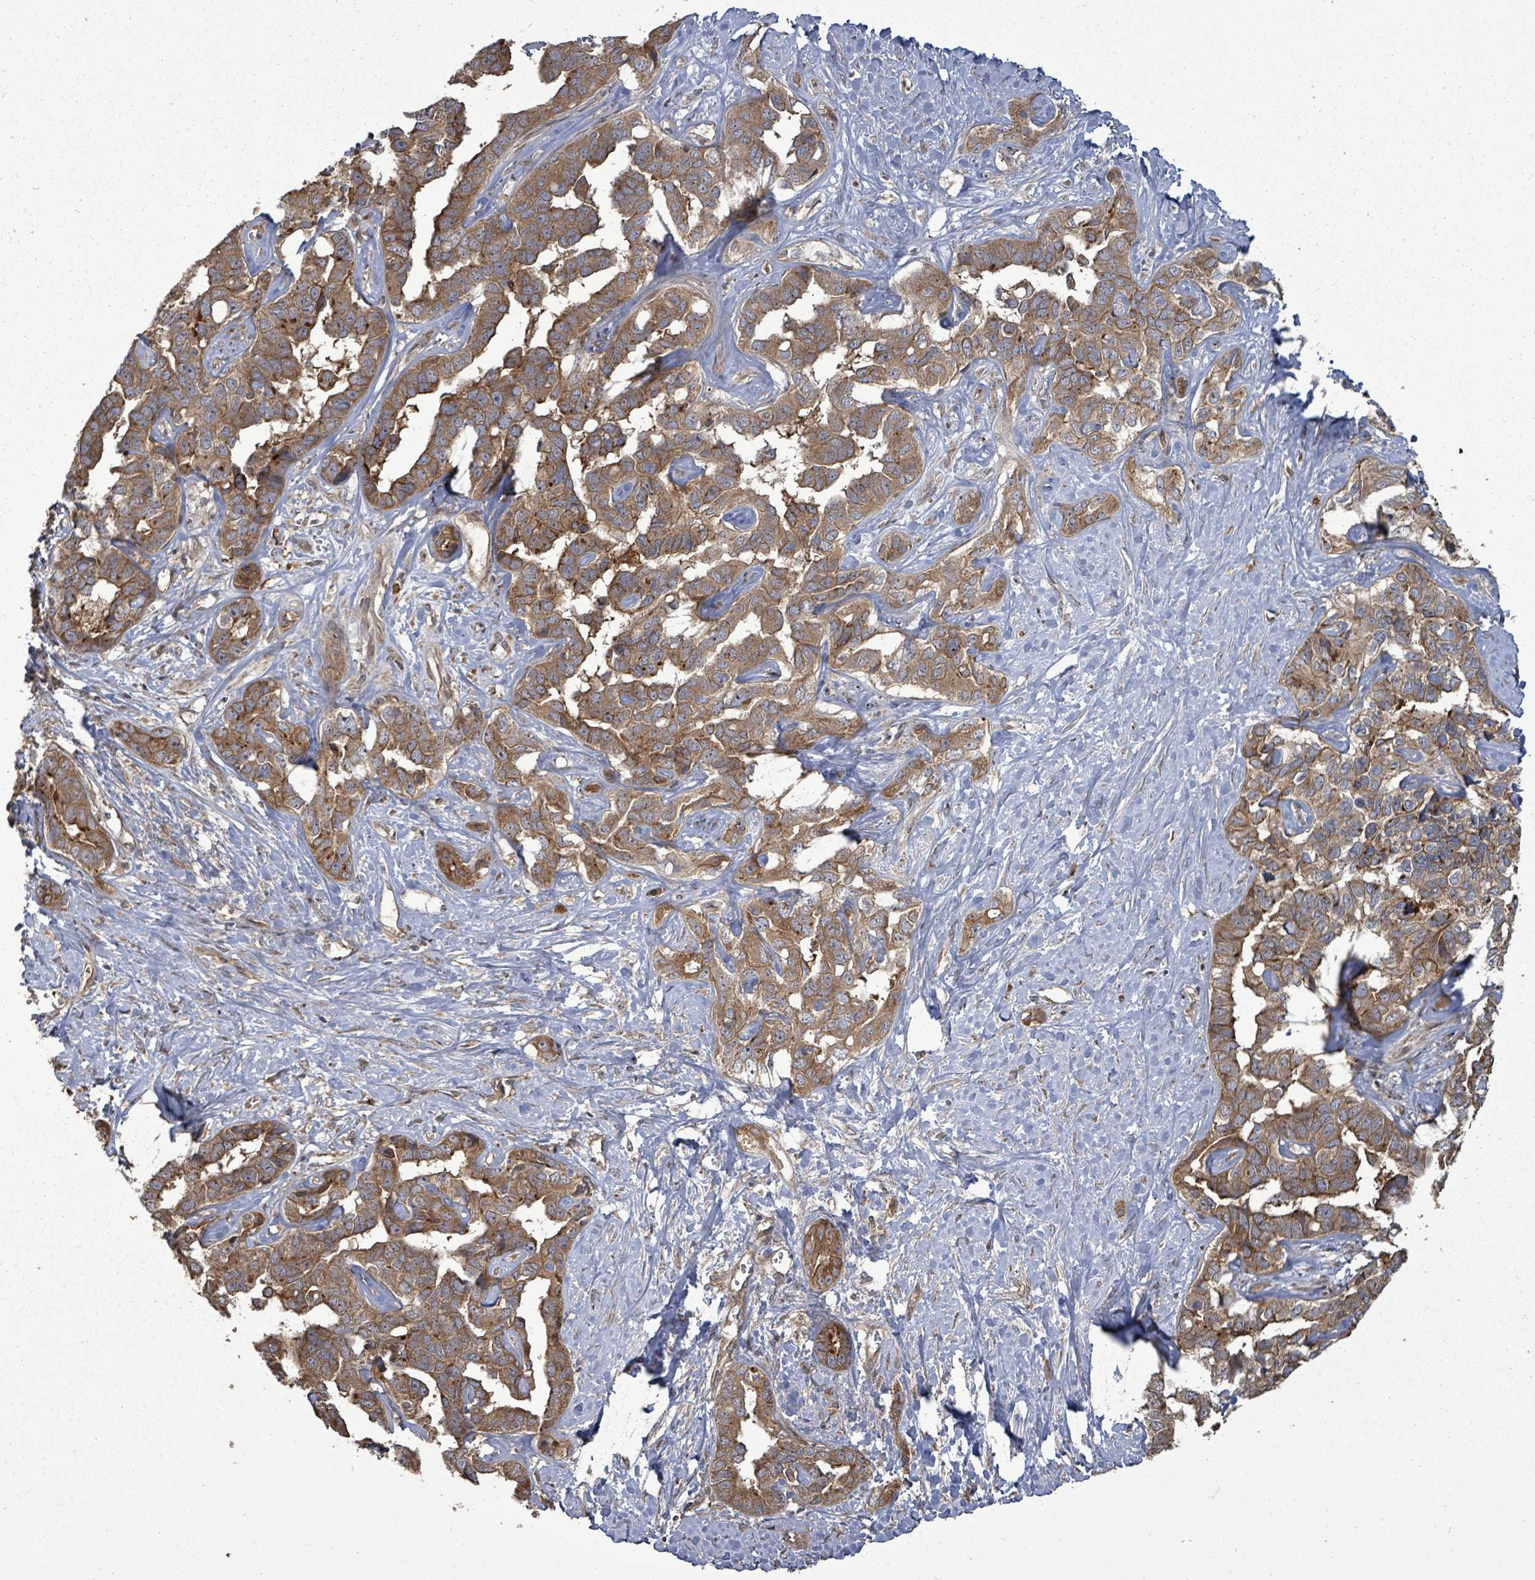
{"staining": {"intensity": "moderate", "quantity": ">75%", "location": "cytoplasmic/membranous"}, "tissue": "liver cancer", "cell_type": "Tumor cells", "image_type": "cancer", "snomed": [{"axis": "morphology", "description": "Cholangiocarcinoma"}, {"axis": "topography", "description": "Liver"}], "caption": "A brown stain labels moderate cytoplasmic/membranous expression of a protein in human cholangiocarcinoma (liver) tumor cells. (Stains: DAB (3,3'-diaminobenzidine) in brown, nuclei in blue, Microscopy: brightfield microscopy at high magnification).", "gene": "EIF3C", "patient": {"sex": "male", "age": 59}}